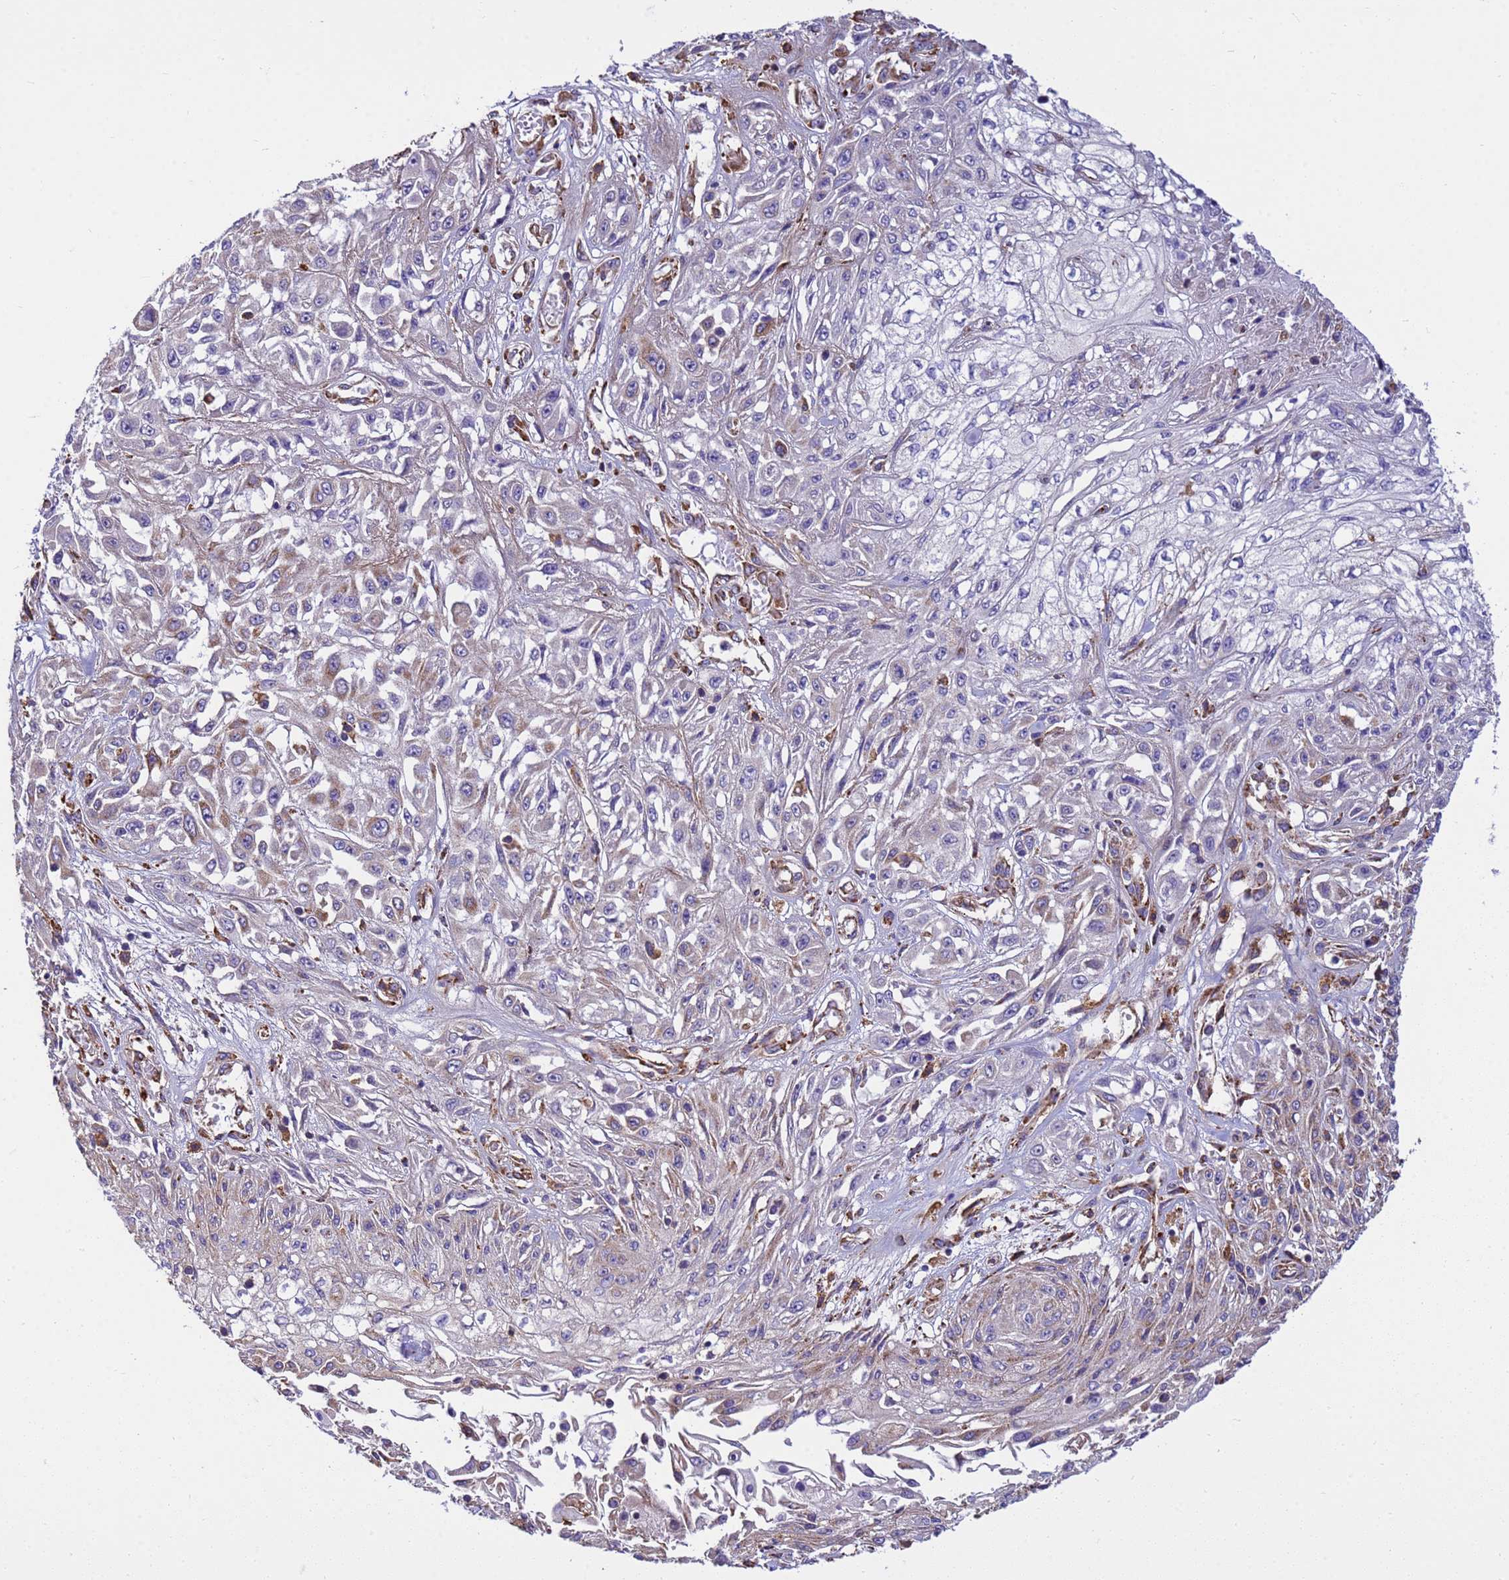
{"staining": {"intensity": "weak", "quantity": "25%-75%", "location": "cytoplasmic/membranous"}, "tissue": "skin cancer", "cell_type": "Tumor cells", "image_type": "cancer", "snomed": [{"axis": "morphology", "description": "Squamous cell carcinoma, NOS"}, {"axis": "morphology", "description": "Squamous cell carcinoma, metastatic, NOS"}, {"axis": "topography", "description": "Skin"}, {"axis": "topography", "description": "Lymph node"}], "caption": "Immunohistochemical staining of skin cancer shows low levels of weak cytoplasmic/membranous expression in approximately 25%-75% of tumor cells. The staining was performed using DAB to visualize the protein expression in brown, while the nuclei were stained in blue with hematoxylin (Magnification: 20x).", "gene": "THAP5", "patient": {"sex": "male", "age": 75}}